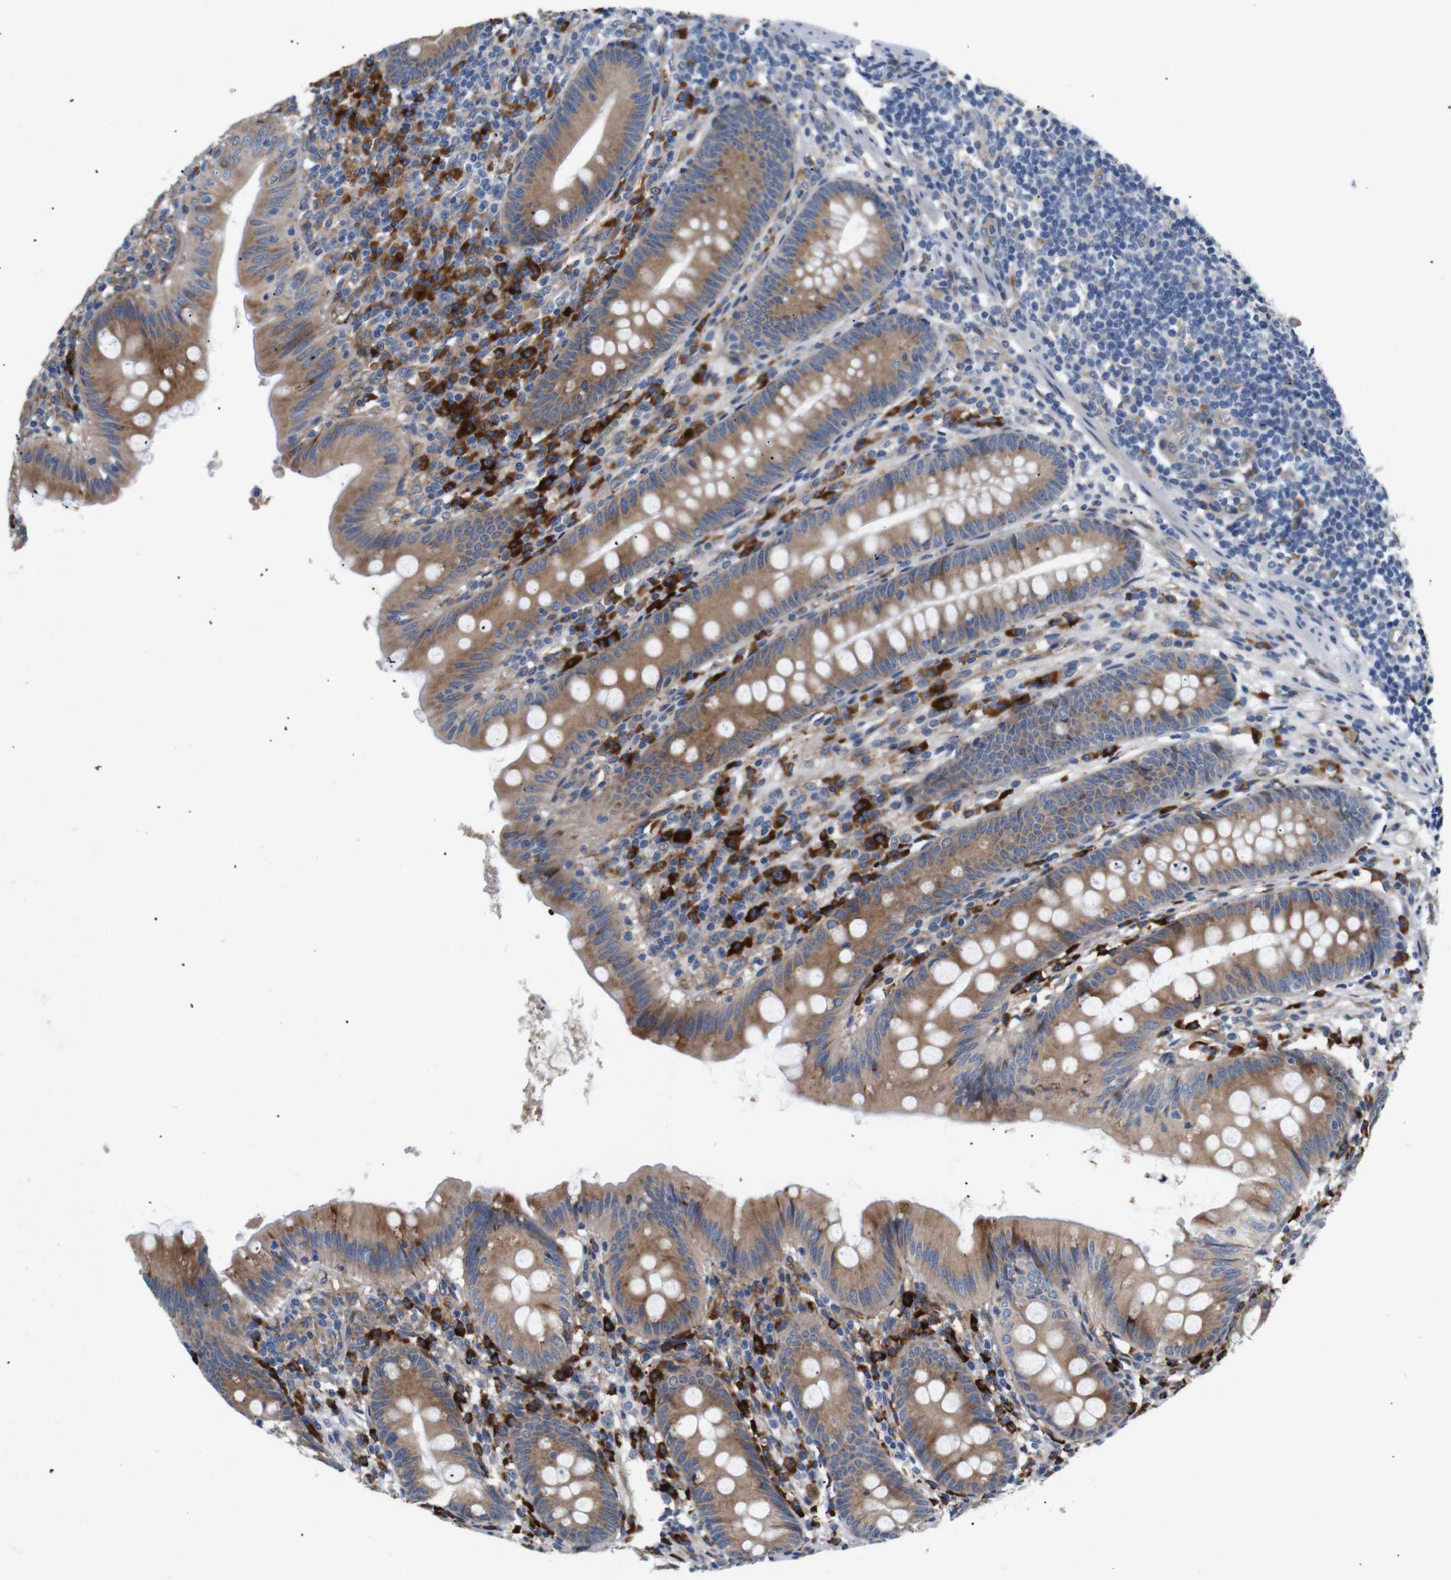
{"staining": {"intensity": "moderate", "quantity": ">75%", "location": "cytoplasmic/membranous"}, "tissue": "appendix", "cell_type": "Glandular cells", "image_type": "normal", "snomed": [{"axis": "morphology", "description": "Normal tissue, NOS"}, {"axis": "topography", "description": "Appendix"}], "caption": "Immunohistochemical staining of normal appendix shows moderate cytoplasmic/membranous protein positivity in approximately >75% of glandular cells.", "gene": "UBE2G2", "patient": {"sex": "male", "age": 56}}